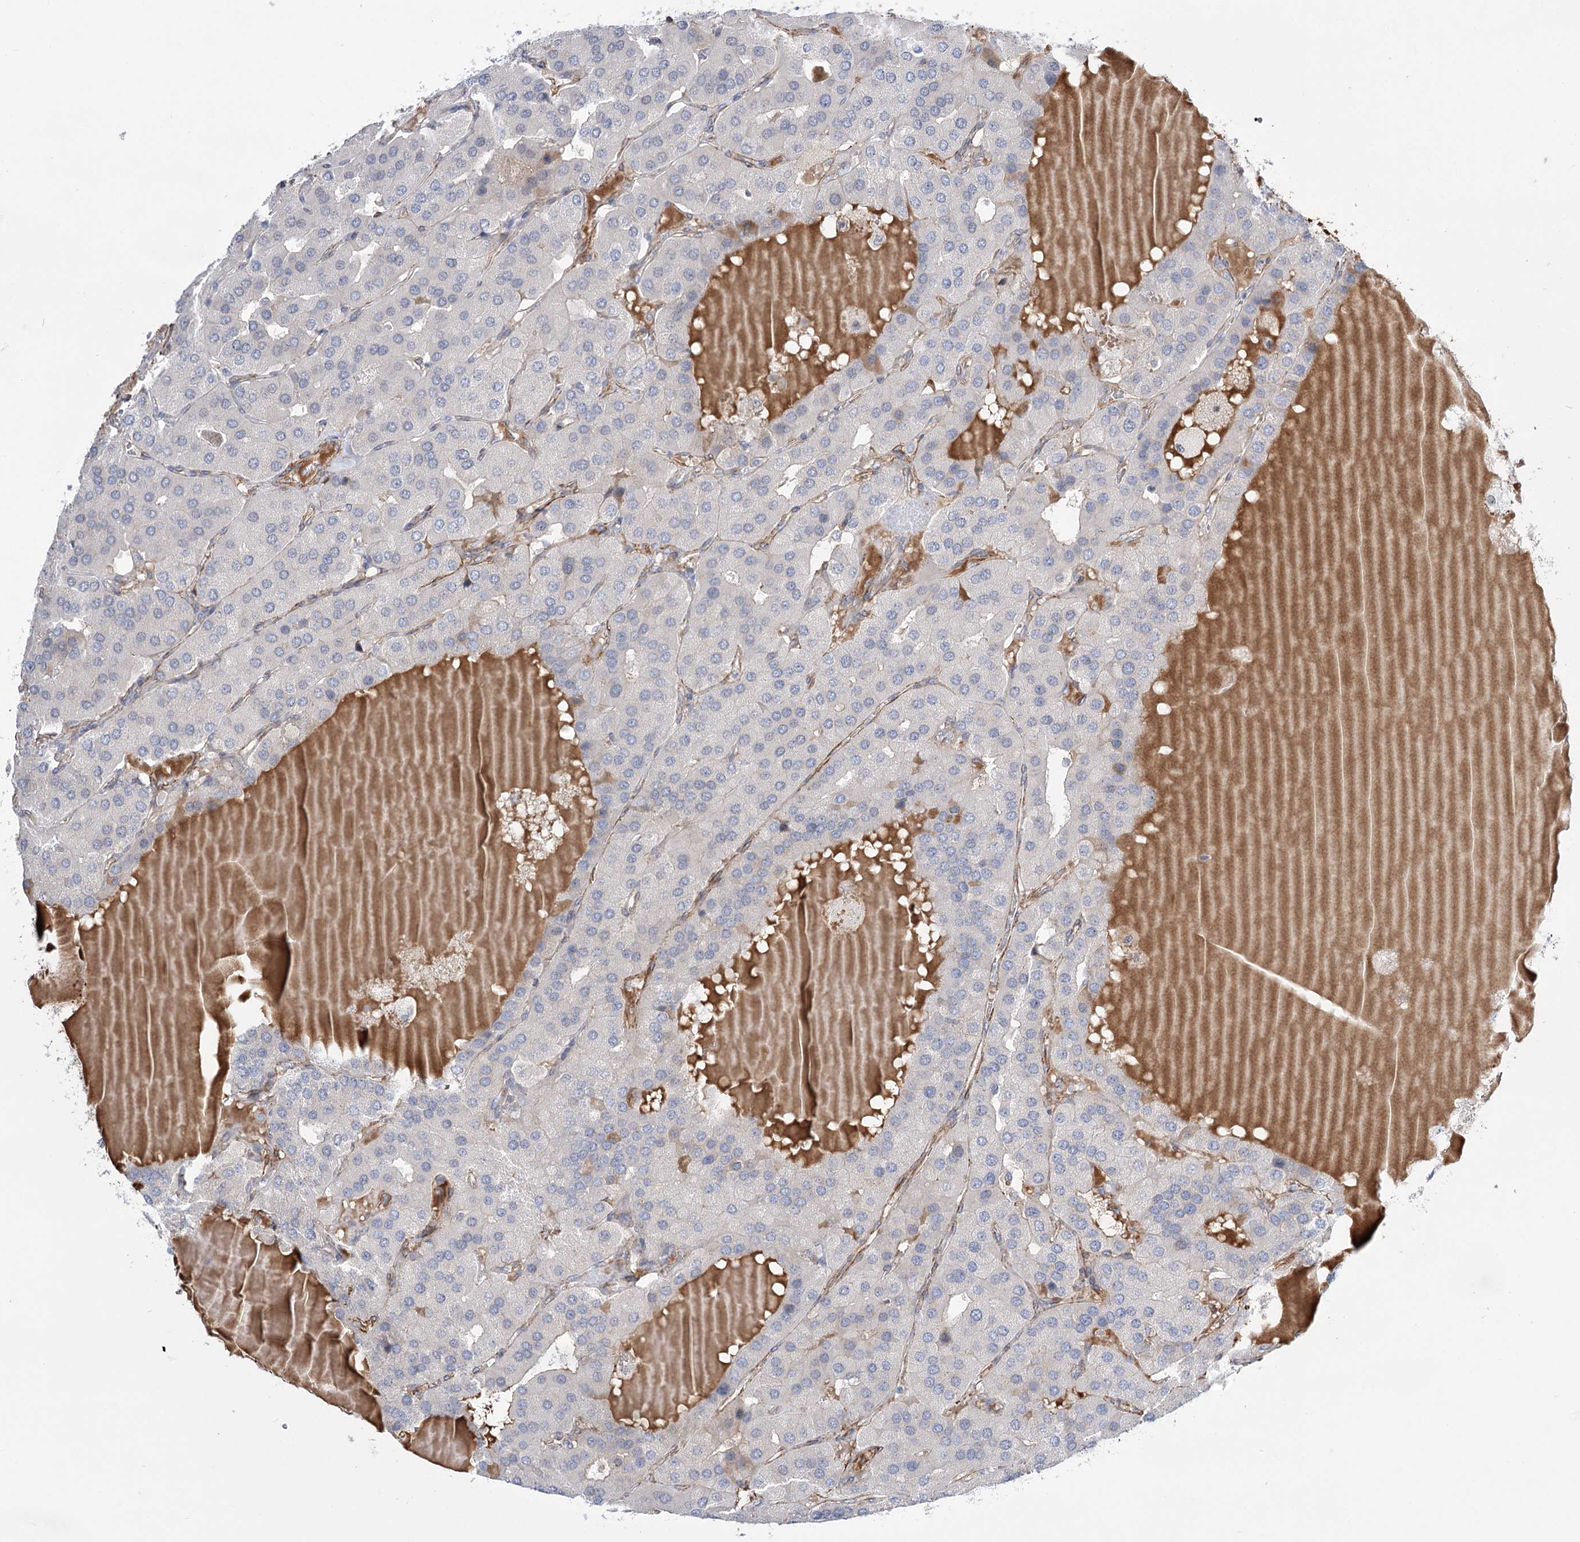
{"staining": {"intensity": "negative", "quantity": "none", "location": "none"}, "tissue": "parathyroid gland", "cell_type": "Glandular cells", "image_type": "normal", "snomed": [{"axis": "morphology", "description": "Normal tissue, NOS"}, {"axis": "morphology", "description": "Adenoma, NOS"}, {"axis": "topography", "description": "Parathyroid gland"}], "caption": "This is an IHC photomicrograph of unremarkable human parathyroid gland. There is no positivity in glandular cells.", "gene": "WASHC3", "patient": {"sex": "female", "age": 86}}